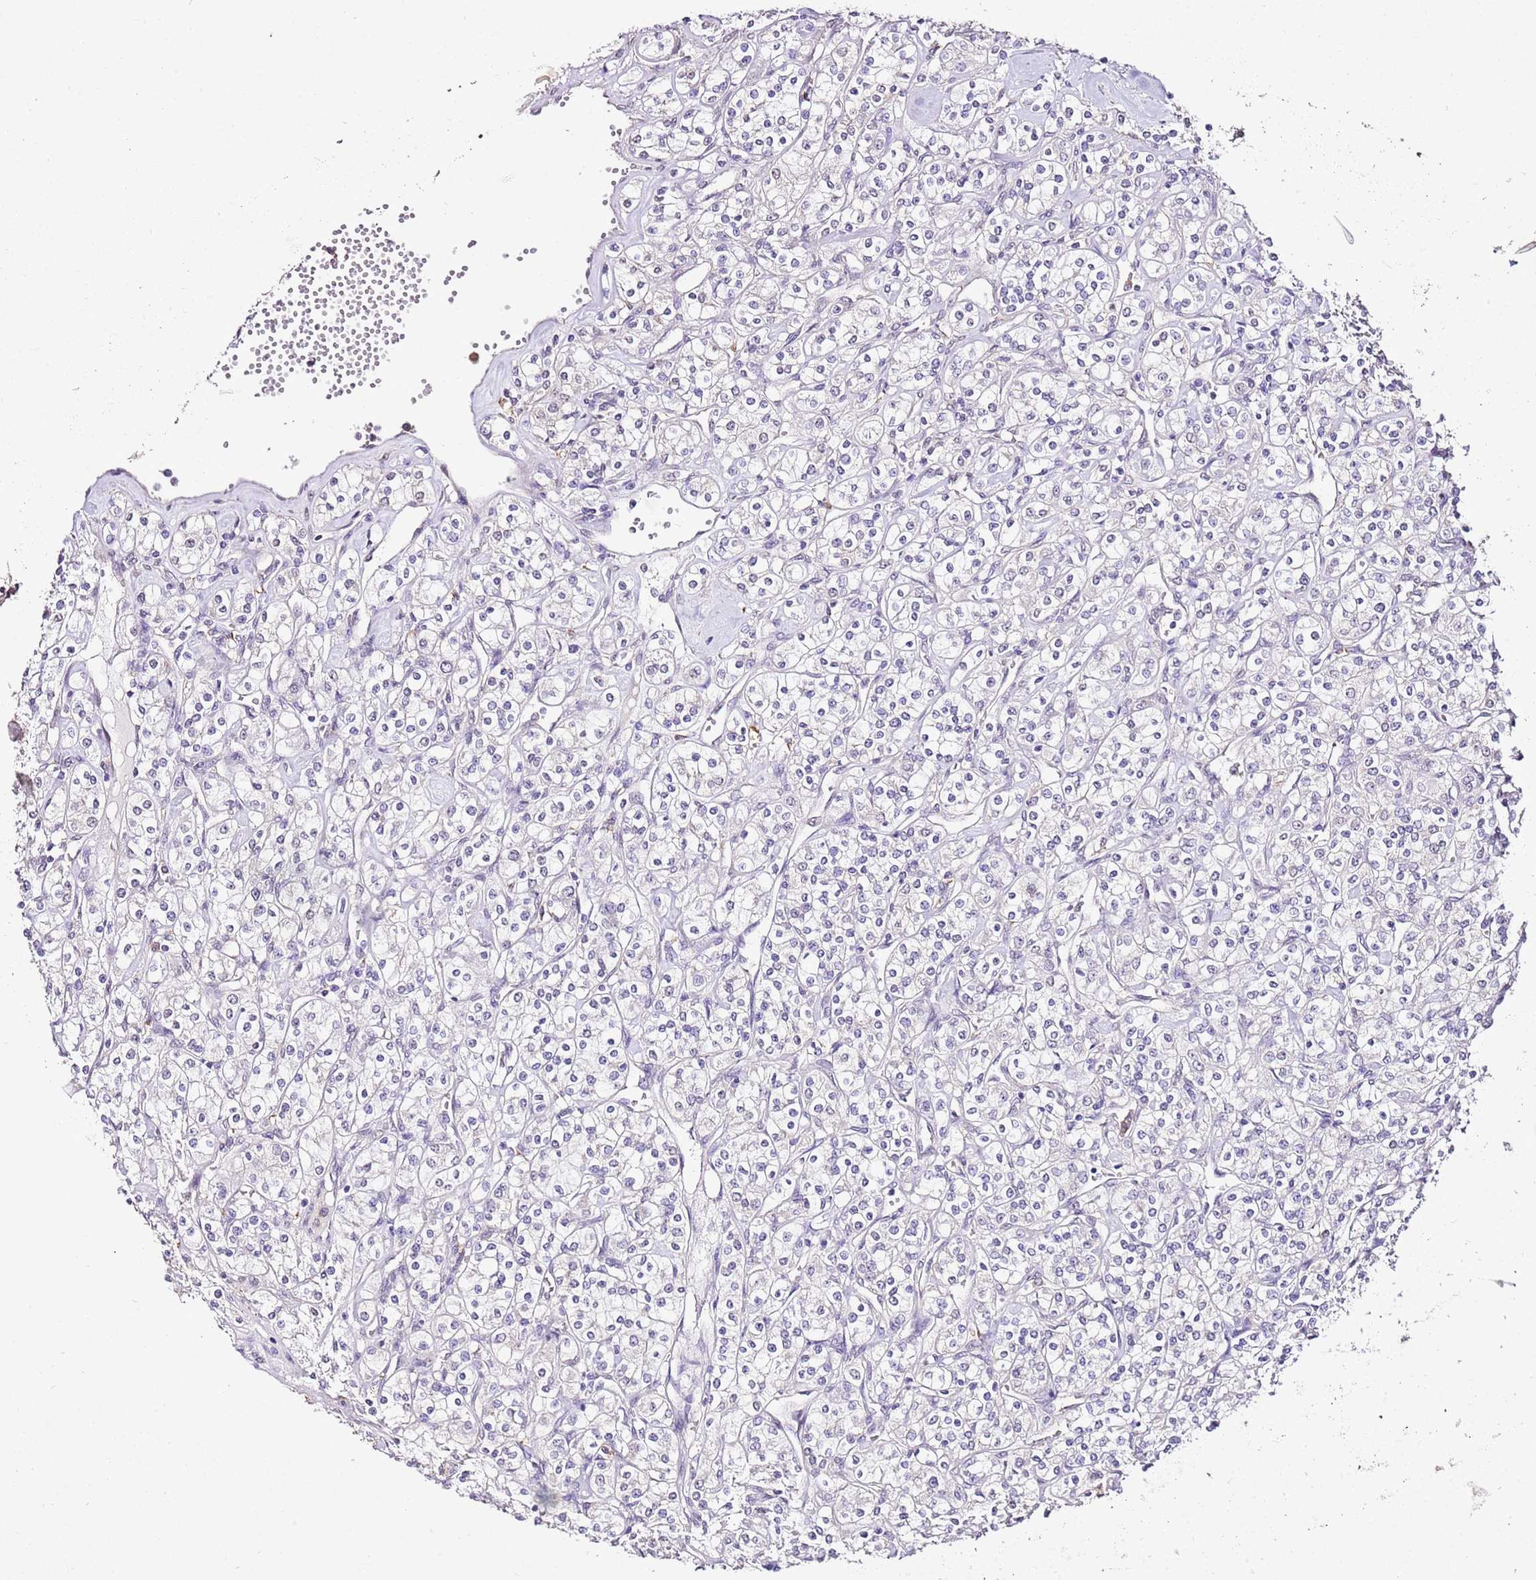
{"staining": {"intensity": "negative", "quantity": "none", "location": "none"}, "tissue": "renal cancer", "cell_type": "Tumor cells", "image_type": "cancer", "snomed": [{"axis": "morphology", "description": "Adenocarcinoma, NOS"}, {"axis": "topography", "description": "Kidney"}], "caption": "This is an immunohistochemistry (IHC) histopathology image of human renal adenocarcinoma. There is no staining in tumor cells.", "gene": "IZUMO4", "patient": {"sex": "male", "age": 77}}